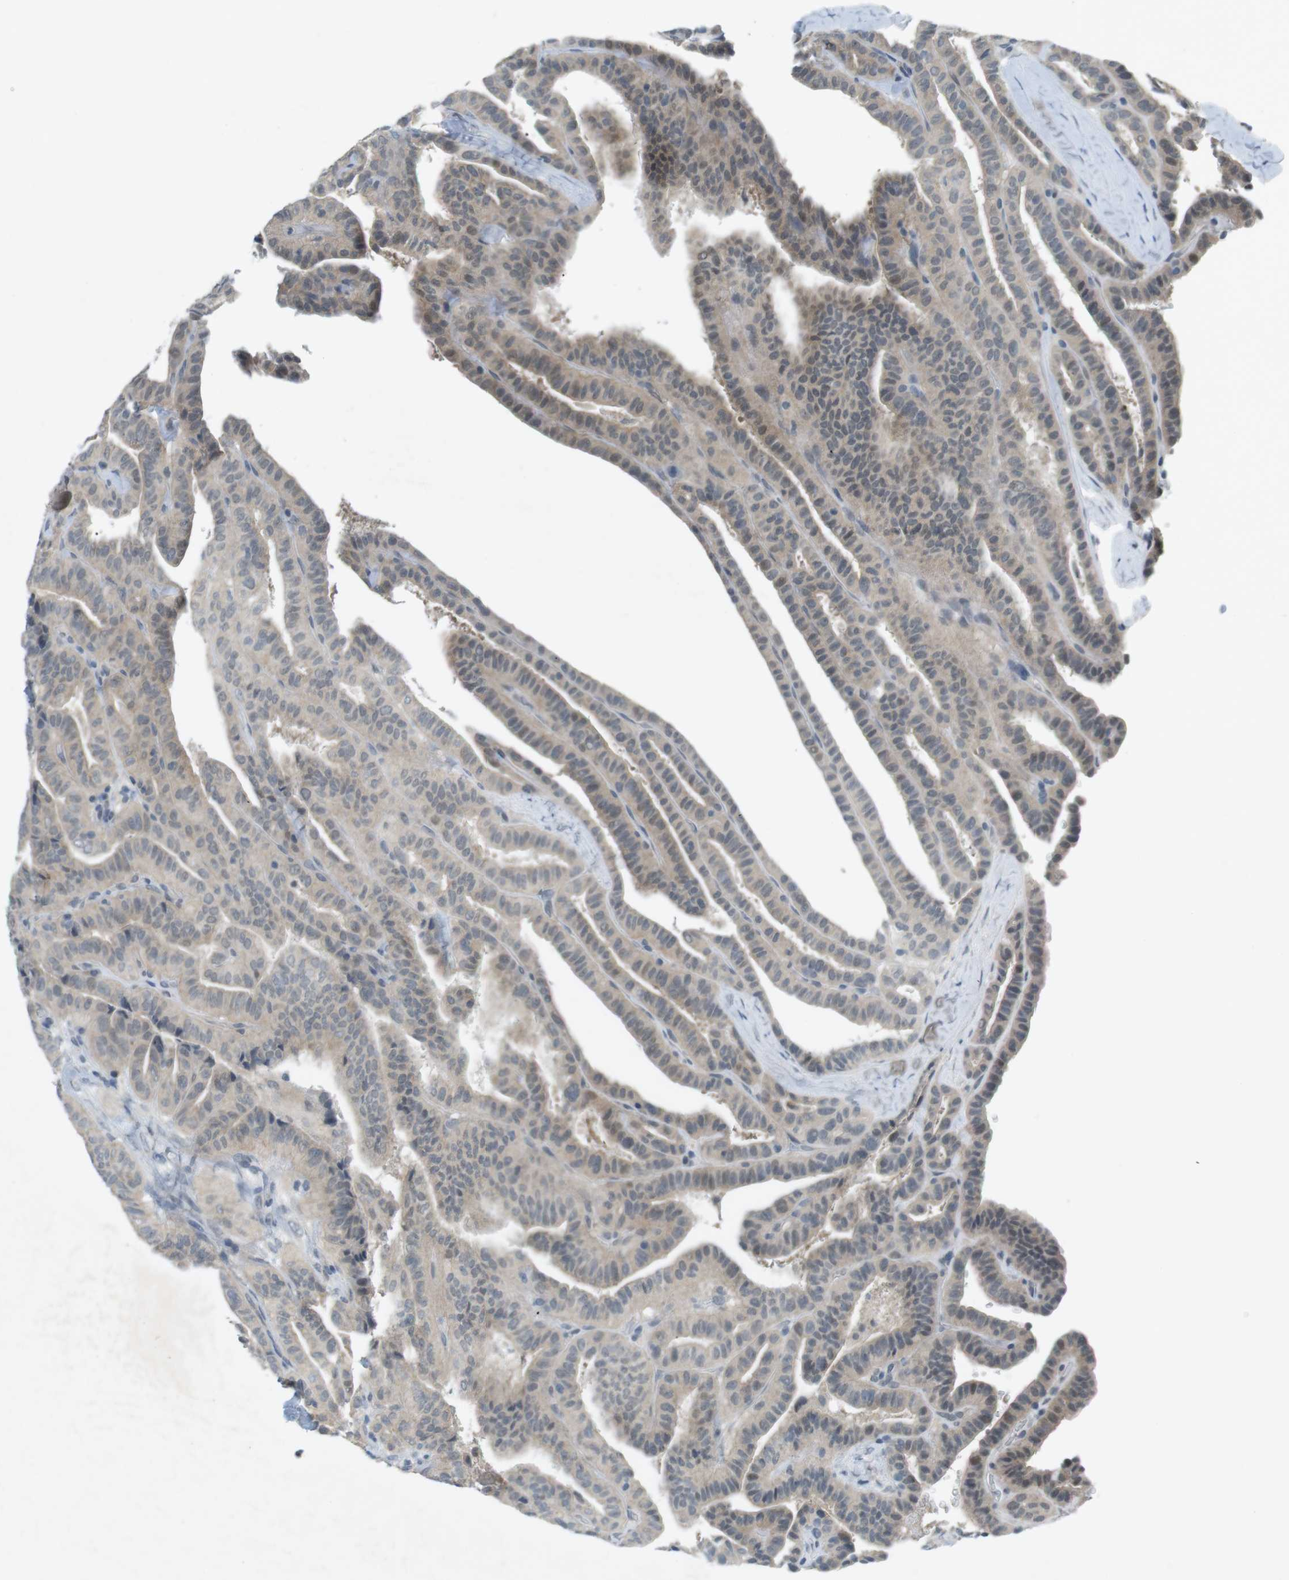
{"staining": {"intensity": "weak", "quantity": "25%-75%", "location": "cytoplasmic/membranous"}, "tissue": "thyroid cancer", "cell_type": "Tumor cells", "image_type": "cancer", "snomed": [{"axis": "morphology", "description": "Papillary adenocarcinoma, NOS"}, {"axis": "topography", "description": "Thyroid gland"}], "caption": "Thyroid papillary adenocarcinoma stained for a protein demonstrates weak cytoplasmic/membranous positivity in tumor cells.", "gene": "RTN3", "patient": {"sex": "male", "age": 77}}